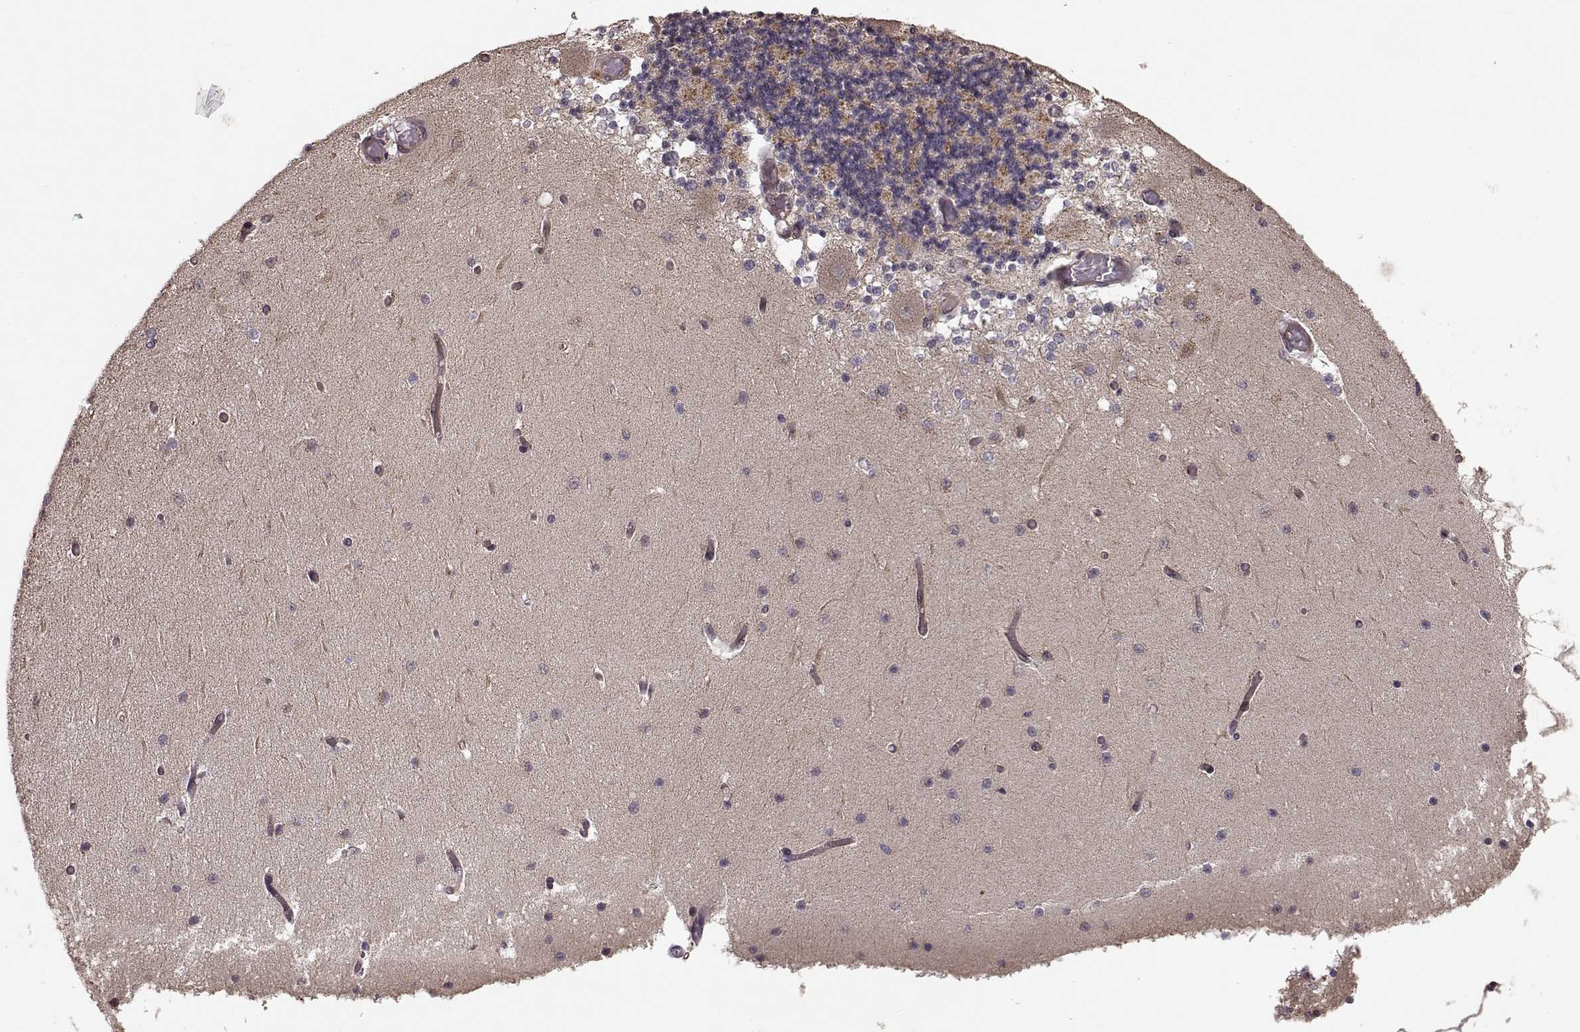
{"staining": {"intensity": "moderate", "quantity": "<25%", "location": "cytoplasmic/membranous"}, "tissue": "cerebellum", "cell_type": "Cells in granular layer", "image_type": "normal", "snomed": [{"axis": "morphology", "description": "Normal tissue, NOS"}, {"axis": "topography", "description": "Cerebellum"}], "caption": "Protein staining of benign cerebellum reveals moderate cytoplasmic/membranous staining in approximately <25% of cells in granular layer.", "gene": "BACH2", "patient": {"sex": "female", "age": 28}}